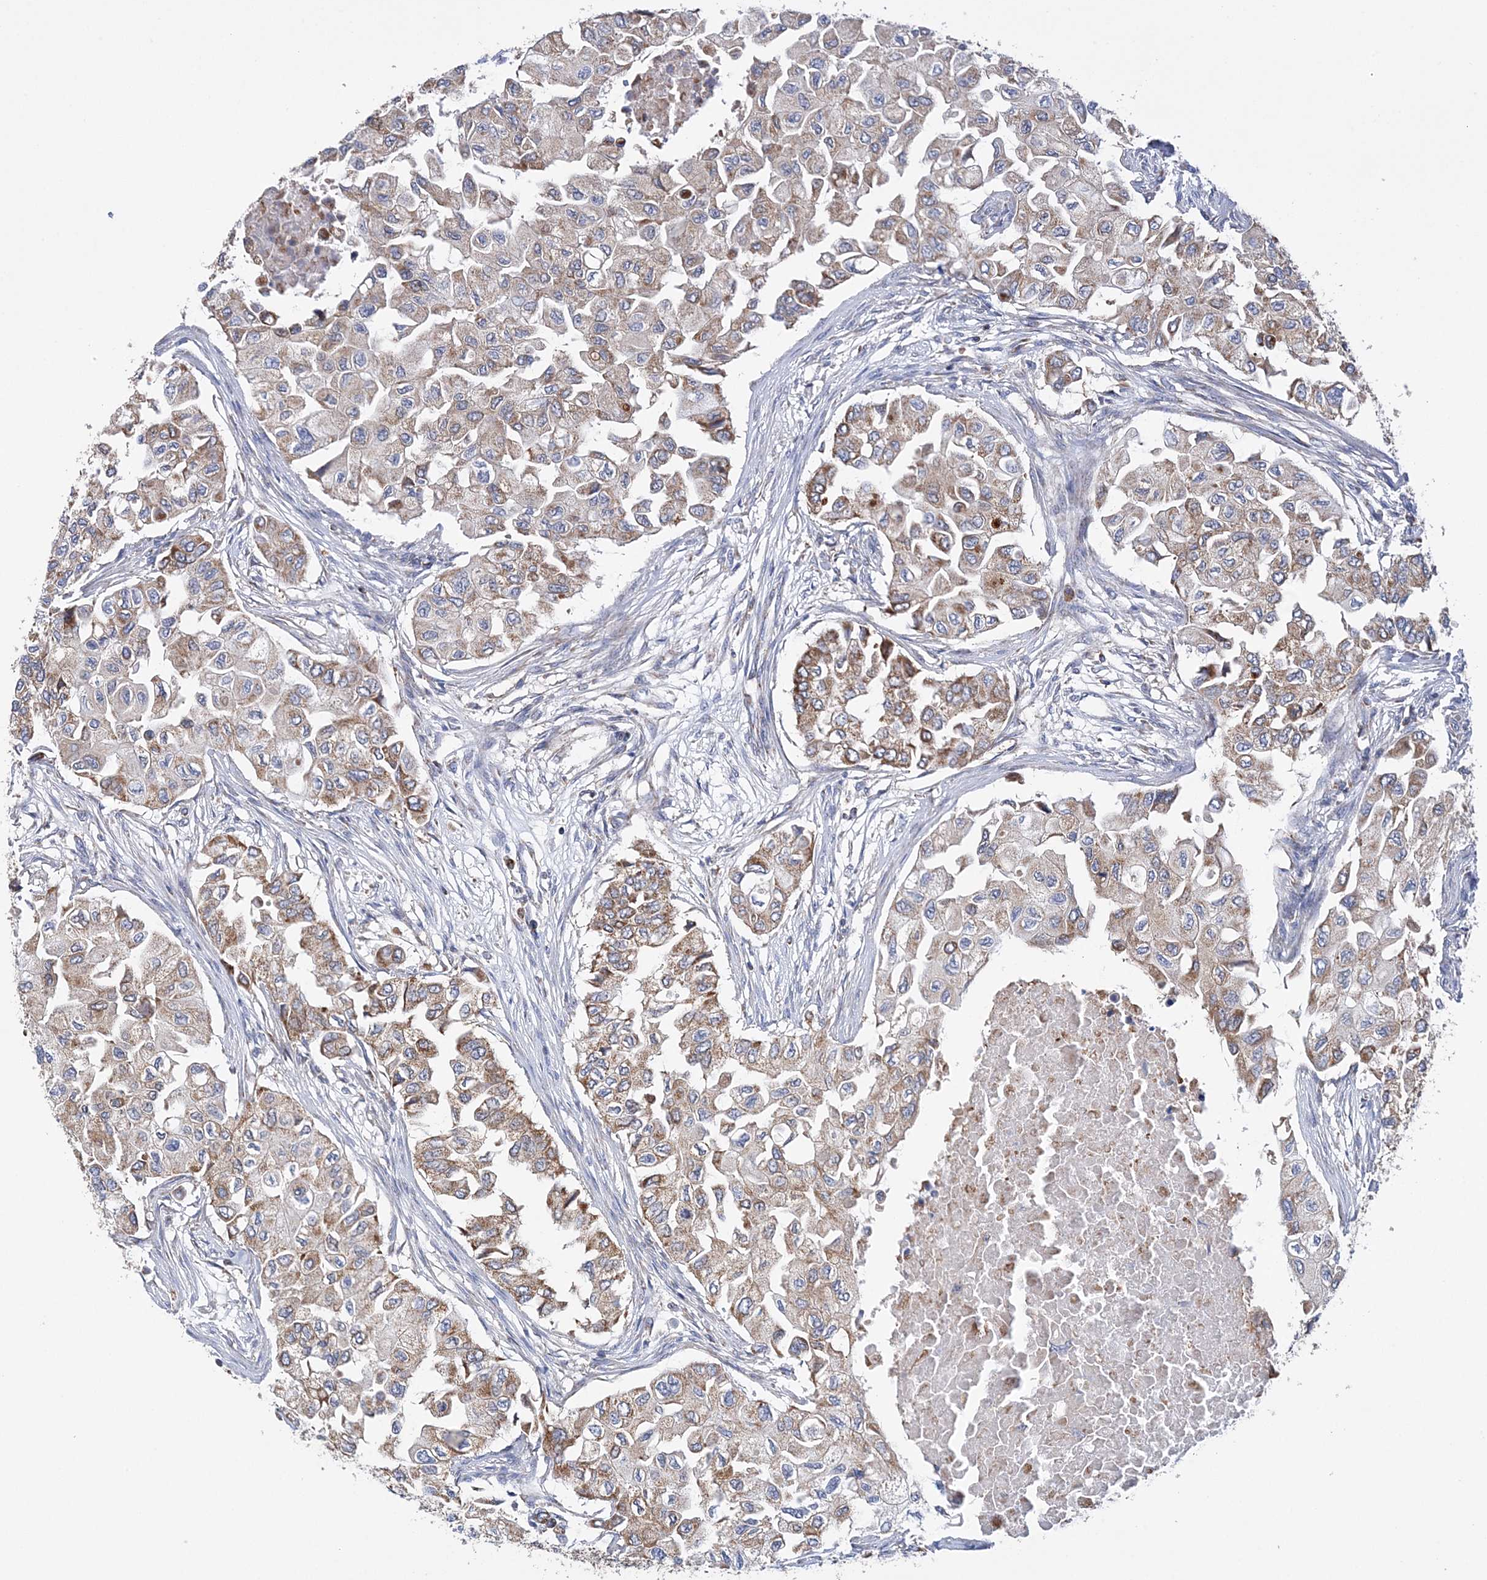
{"staining": {"intensity": "moderate", "quantity": ">75%", "location": "cytoplasmic/membranous"}, "tissue": "breast cancer", "cell_type": "Tumor cells", "image_type": "cancer", "snomed": [{"axis": "morphology", "description": "Normal tissue, NOS"}, {"axis": "morphology", "description": "Duct carcinoma"}, {"axis": "topography", "description": "Breast"}], "caption": "Immunohistochemical staining of breast infiltrating ductal carcinoma reveals medium levels of moderate cytoplasmic/membranous staining in approximately >75% of tumor cells. (DAB (3,3'-diaminobenzidine) = brown stain, brightfield microscopy at high magnification).", "gene": "TTC32", "patient": {"sex": "female", "age": 49}}